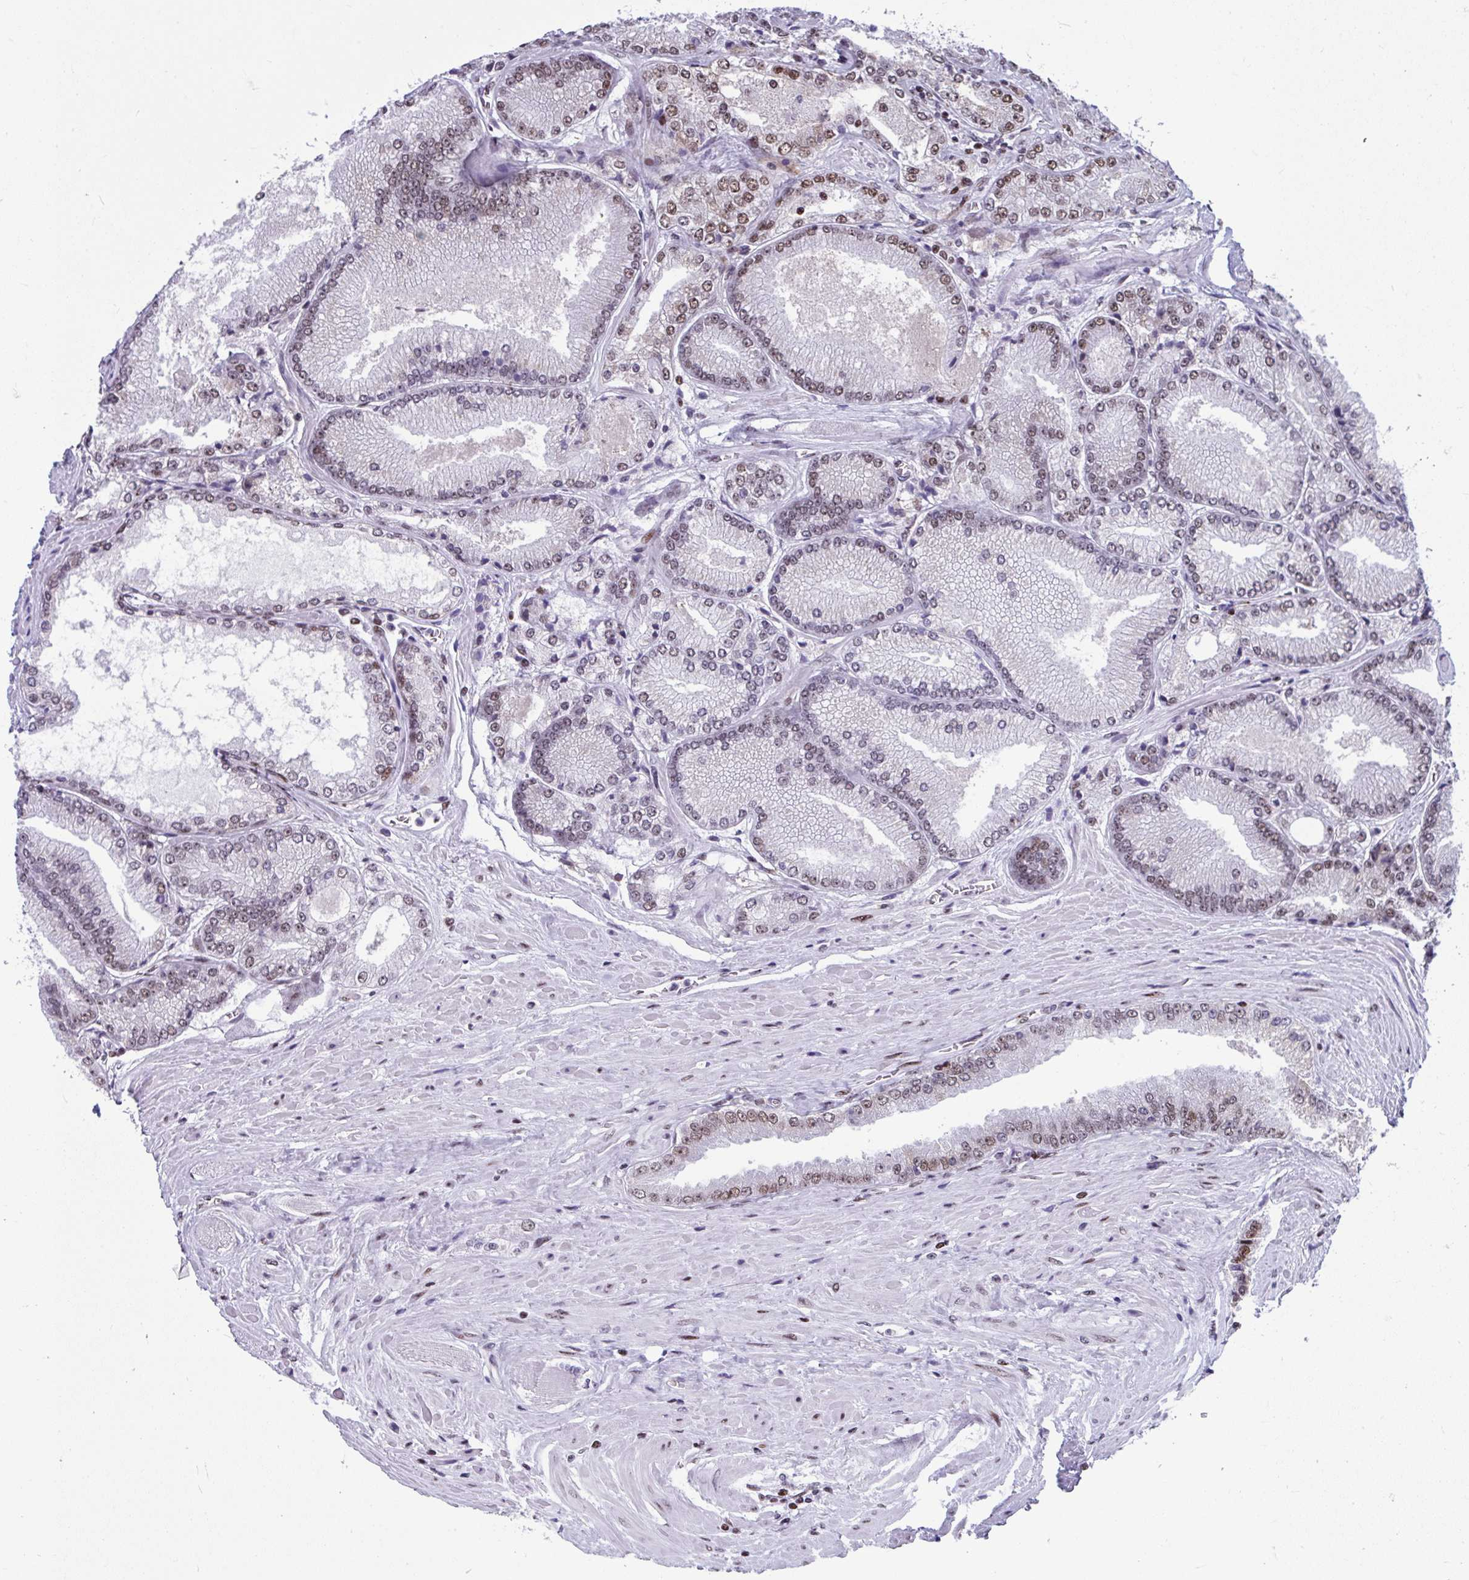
{"staining": {"intensity": "moderate", "quantity": "<25%", "location": "nuclear"}, "tissue": "prostate cancer", "cell_type": "Tumor cells", "image_type": "cancer", "snomed": [{"axis": "morphology", "description": "Adenocarcinoma, Low grade"}, {"axis": "topography", "description": "Prostate"}], "caption": "Human prostate cancer (adenocarcinoma (low-grade)) stained for a protein (brown) exhibits moderate nuclear positive staining in approximately <25% of tumor cells.", "gene": "SLC35C2", "patient": {"sex": "male", "age": 67}}